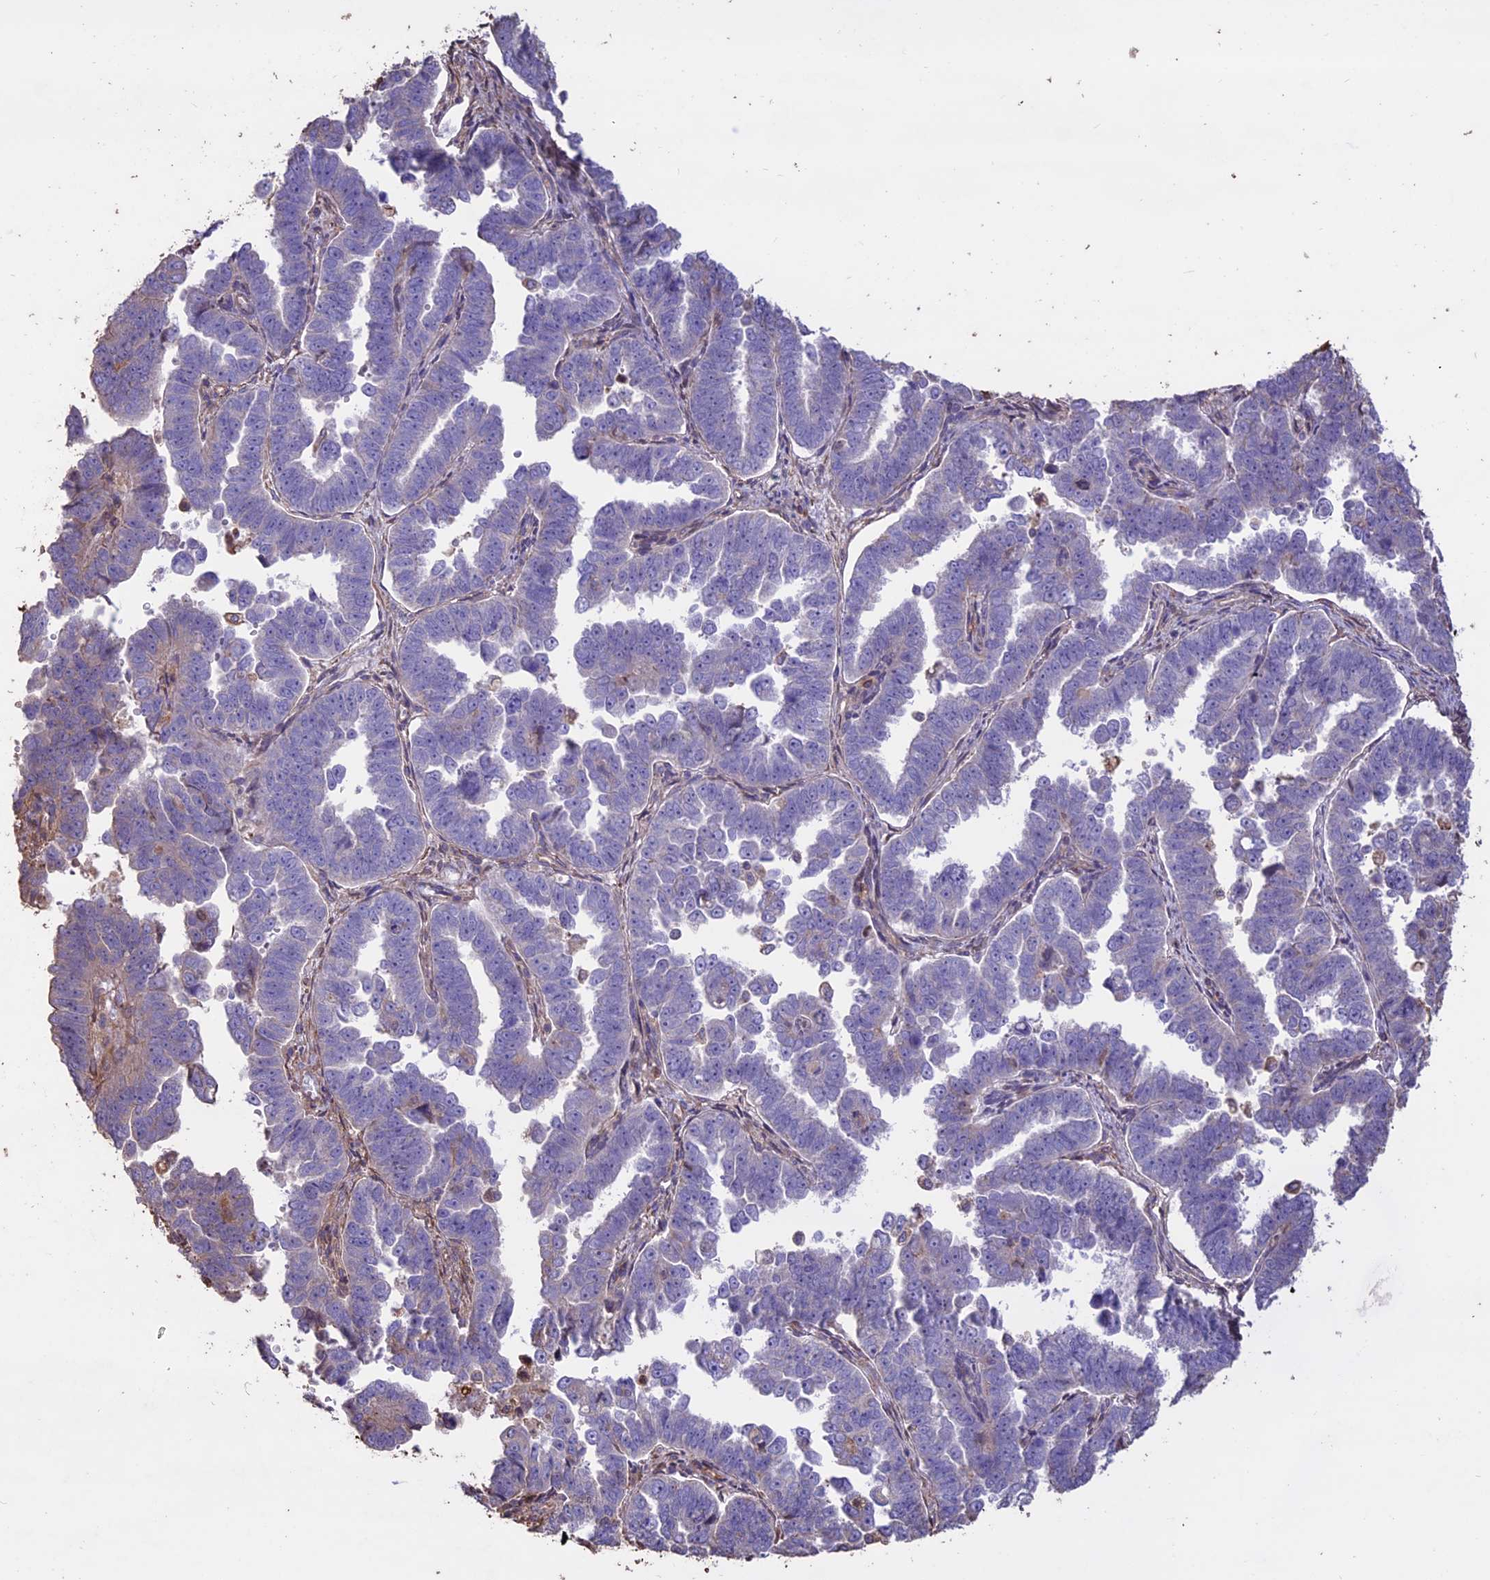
{"staining": {"intensity": "negative", "quantity": "none", "location": "none"}, "tissue": "endometrial cancer", "cell_type": "Tumor cells", "image_type": "cancer", "snomed": [{"axis": "morphology", "description": "Adenocarcinoma, NOS"}, {"axis": "topography", "description": "Endometrium"}], "caption": "Immunohistochemistry (IHC) of endometrial cancer demonstrates no positivity in tumor cells.", "gene": "CCDC148", "patient": {"sex": "female", "age": 75}}